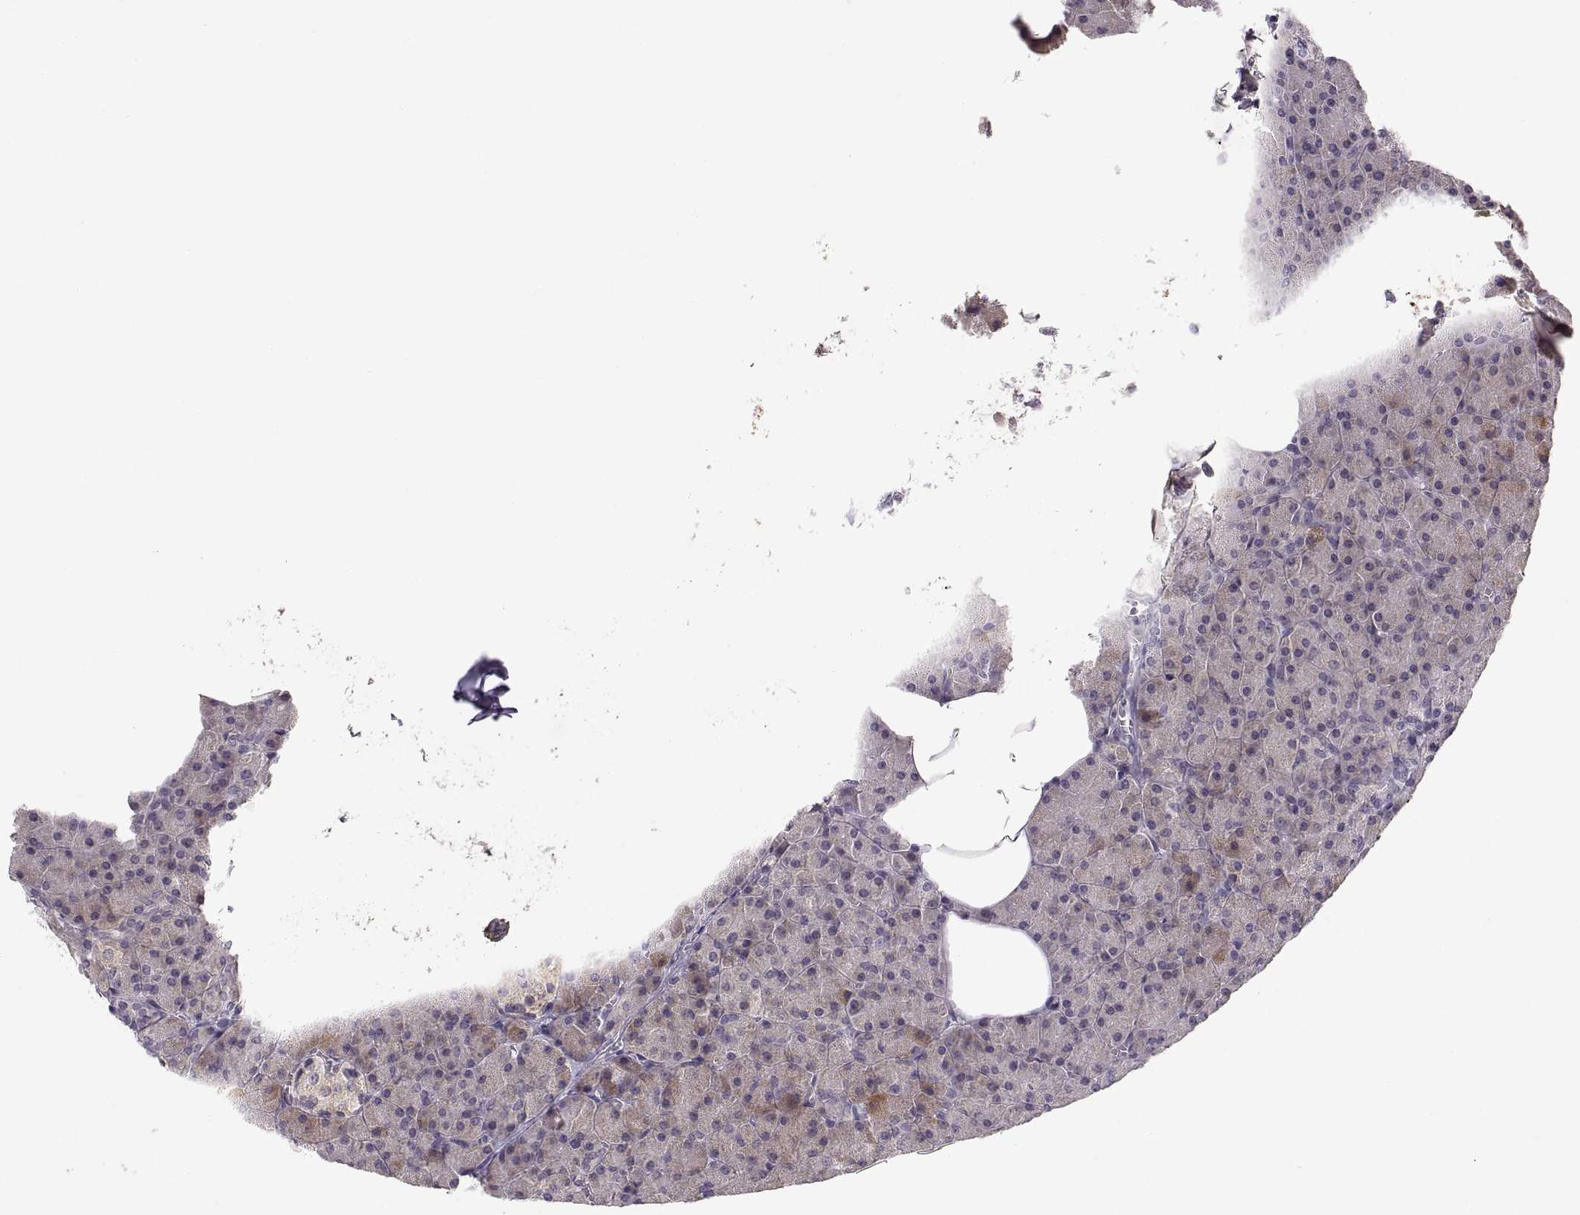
{"staining": {"intensity": "weak", "quantity": "25%-75%", "location": "cytoplasmic/membranous"}, "tissue": "pancreas", "cell_type": "Exocrine glandular cells", "image_type": "normal", "snomed": [{"axis": "morphology", "description": "Normal tissue, NOS"}, {"axis": "topography", "description": "Pancreas"}], "caption": "Pancreas stained with IHC reveals weak cytoplasmic/membranous positivity in approximately 25%-75% of exocrine glandular cells. (DAB (3,3'-diaminobenzidine) = brown stain, brightfield microscopy at high magnification).", "gene": "HMGCR", "patient": {"sex": "female", "age": 45}}